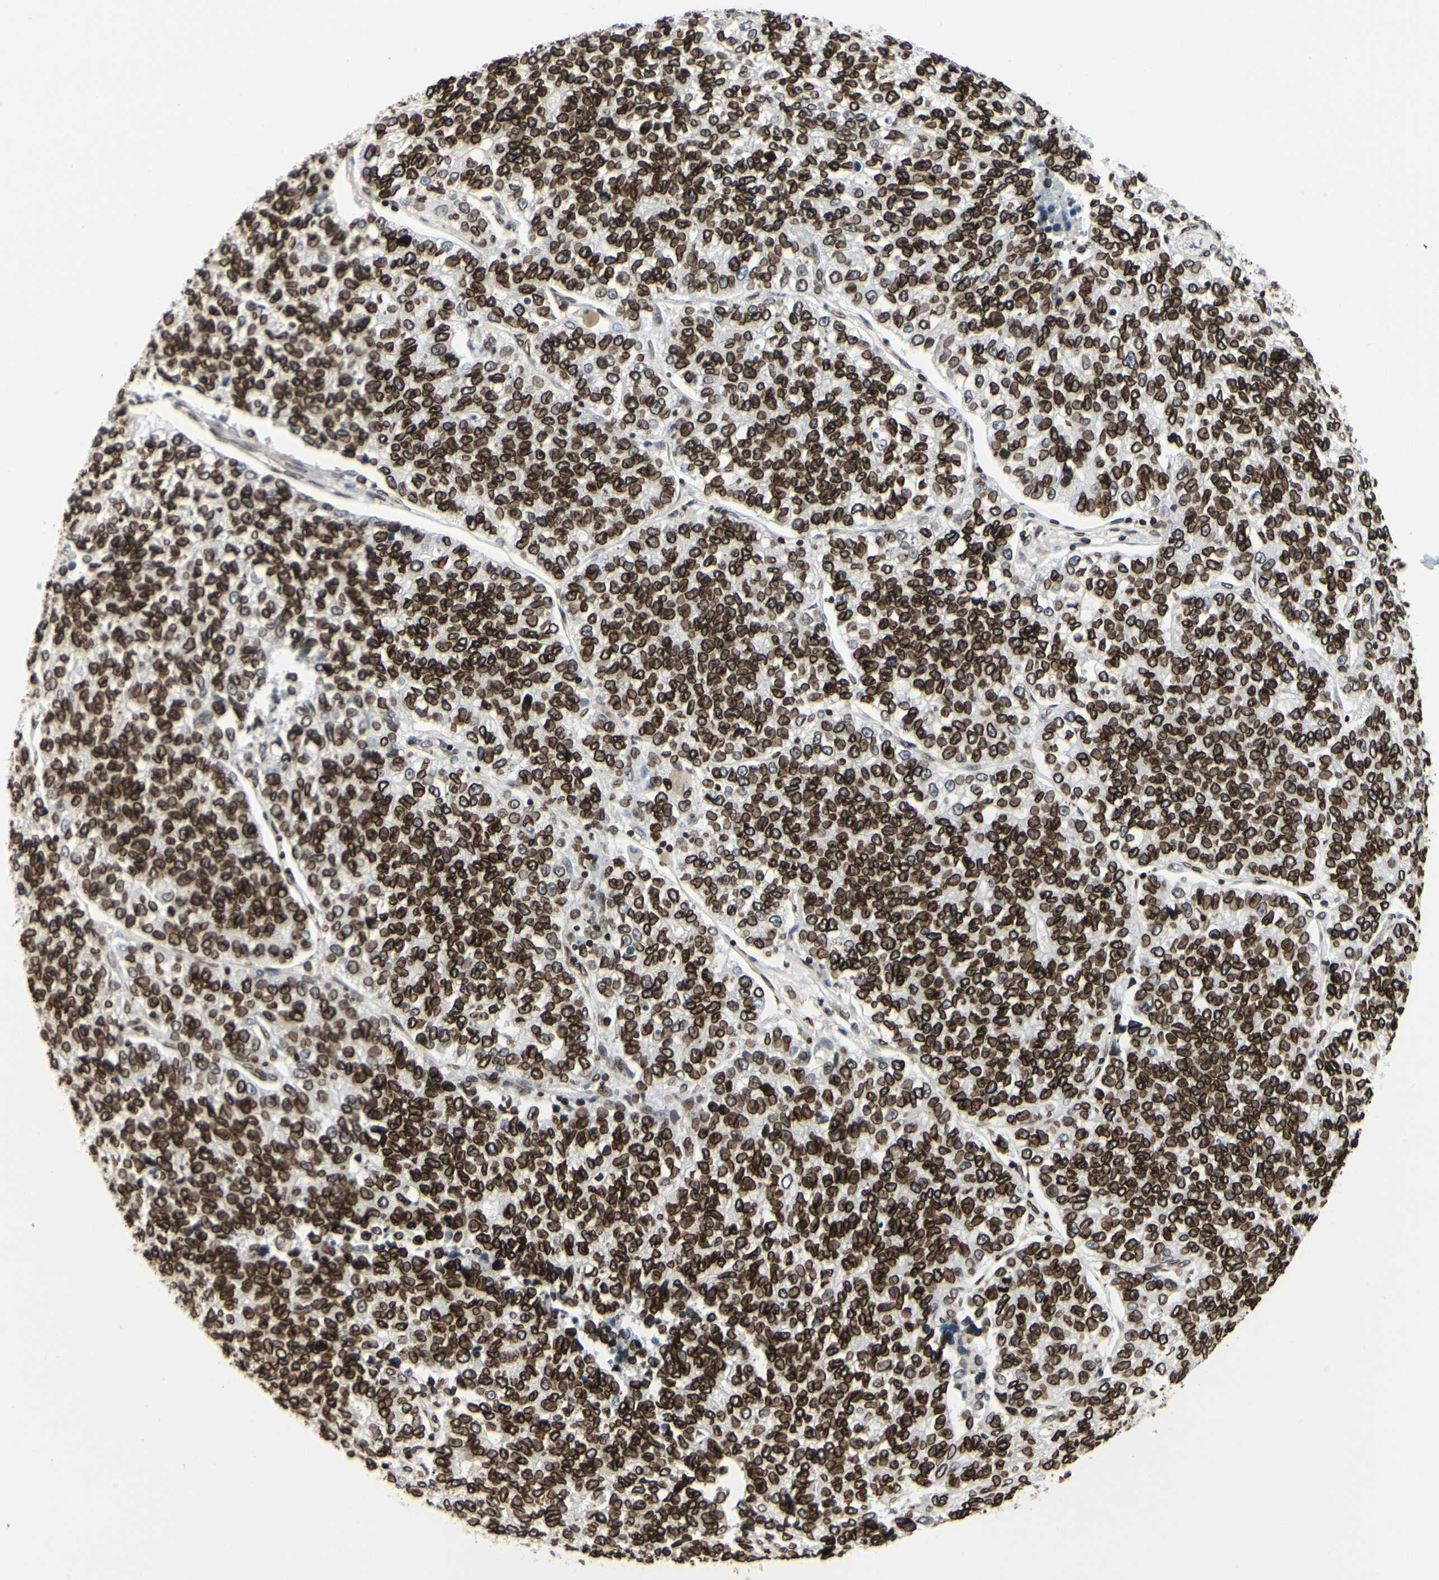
{"staining": {"intensity": "strong", "quantity": ">75%", "location": "cytoplasmic/membranous,nuclear"}, "tissue": "lung cancer", "cell_type": "Tumor cells", "image_type": "cancer", "snomed": [{"axis": "morphology", "description": "Adenocarcinoma, NOS"}, {"axis": "topography", "description": "Lung"}], "caption": "Protein expression analysis of adenocarcinoma (lung) exhibits strong cytoplasmic/membranous and nuclear expression in about >75% of tumor cells.", "gene": "TMPO", "patient": {"sex": "male", "age": 49}}